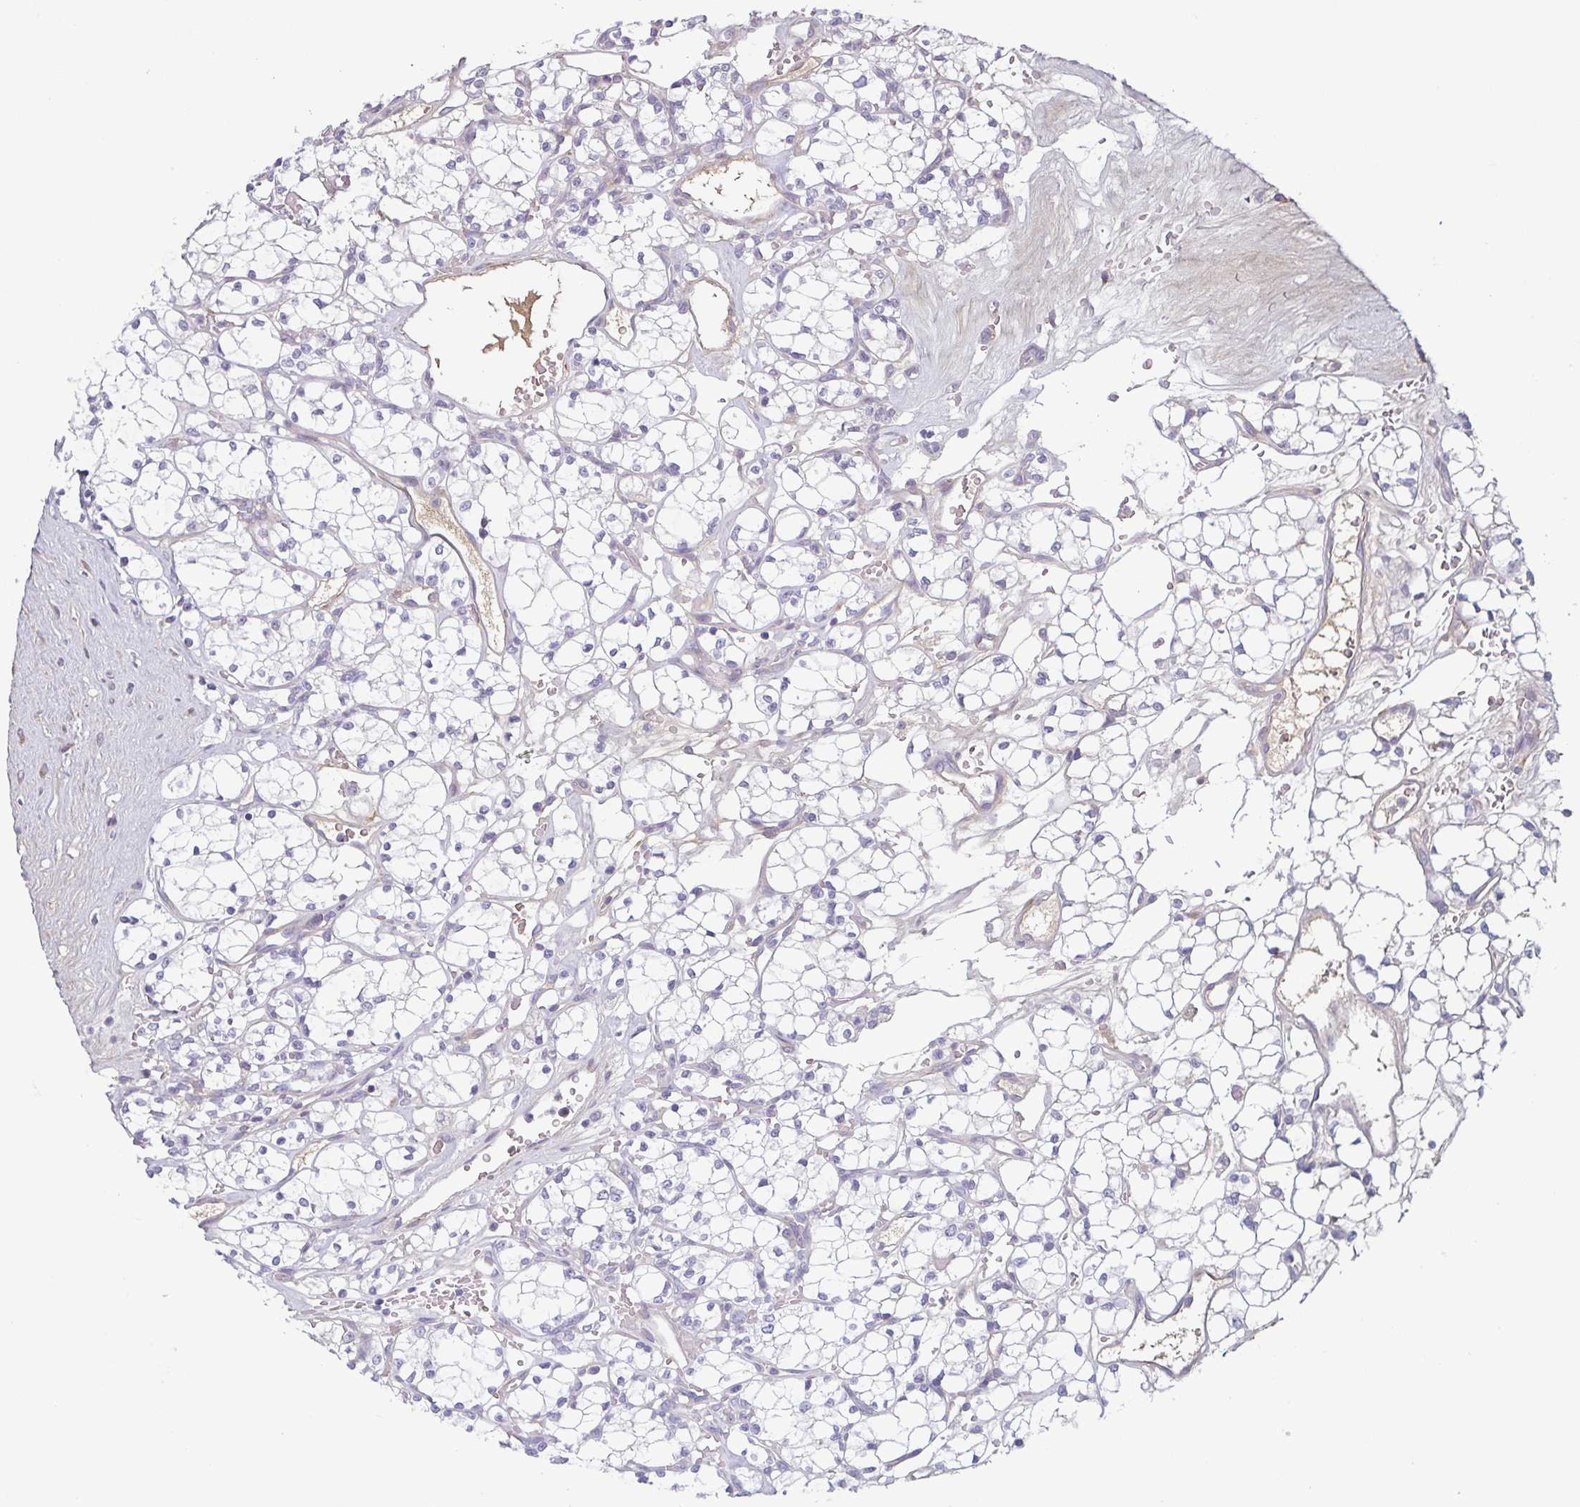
{"staining": {"intensity": "negative", "quantity": "none", "location": "none"}, "tissue": "renal cancer", "cell_type": "Tumor cells", "image_type": "cancer", "snomed": [{"axis": "morphology", "description": "Adenocarcinoma, NOS"}, {"axis": "topography", "description": "Kidney"}], "caption": "High power microscopy photomicrograph of an IHC image of renal cancer (adenocarcinoma), revealing no significant positivity in tumor cells.", "gene": "ECM1", "patient": {"sex": "female", "age": 69}}